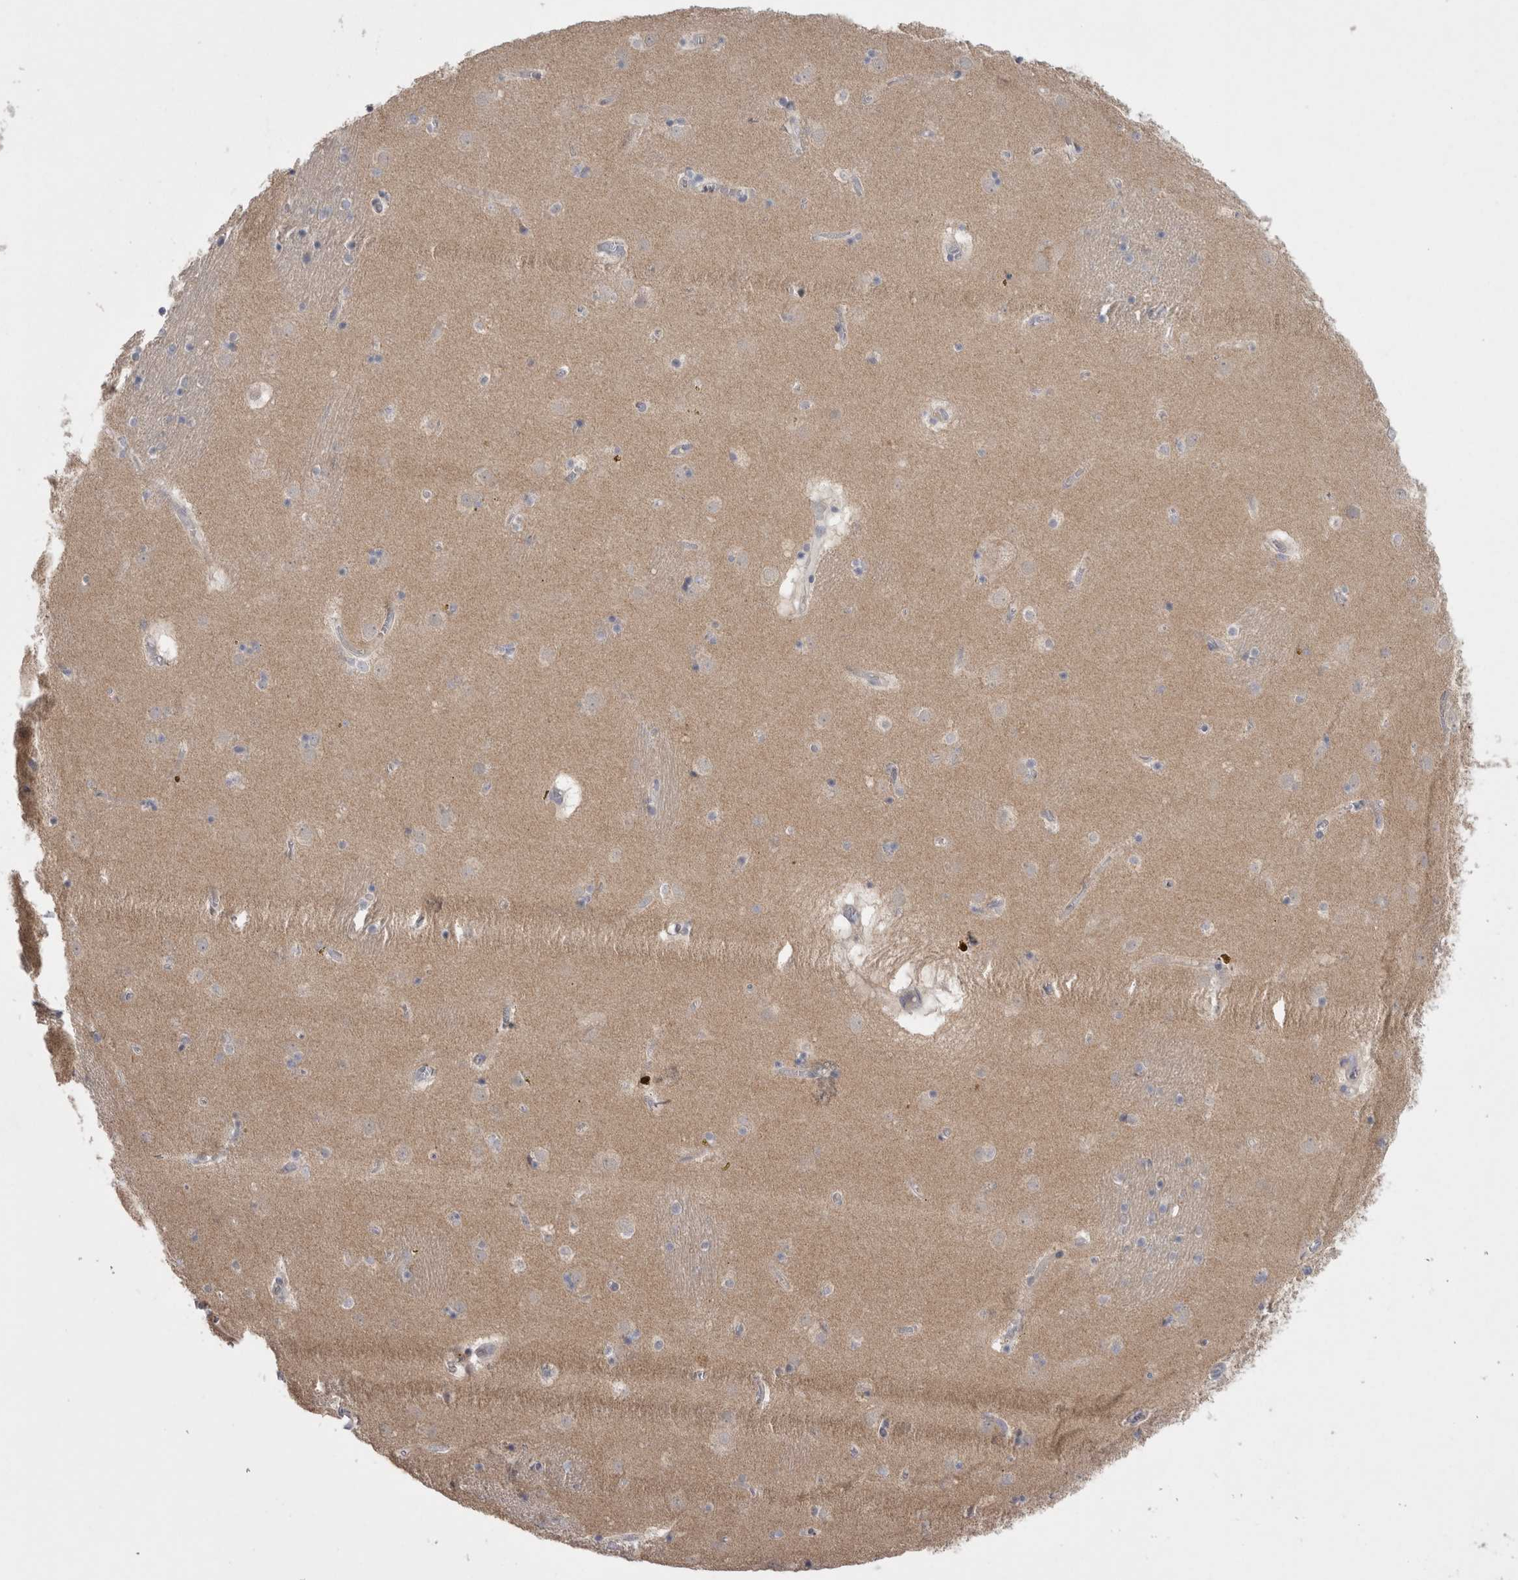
{"staining": {"intensity": "weak", "quantity": "<25%", "location": "cytoplasmic/membranous"}, "tissue": "caudate", "cell_type": "Glial cells", "image_type": "normal", "snomed": [{"axis": "morphology", "description": "Normal tissue, NOS"}, {"axis": "topography", "description": "Lateral ventricle wall"}], "caption": "Photomicrograph shows no significant protein positivity in glial cells of benign caudate. (Brightfield microscopy of DAB (3,3'-diaminobenzidine) immunohistochemistry (IHC) at high magnification).", "gene": "LRRC40", "patient": {"sex": "male", "age": 70}}